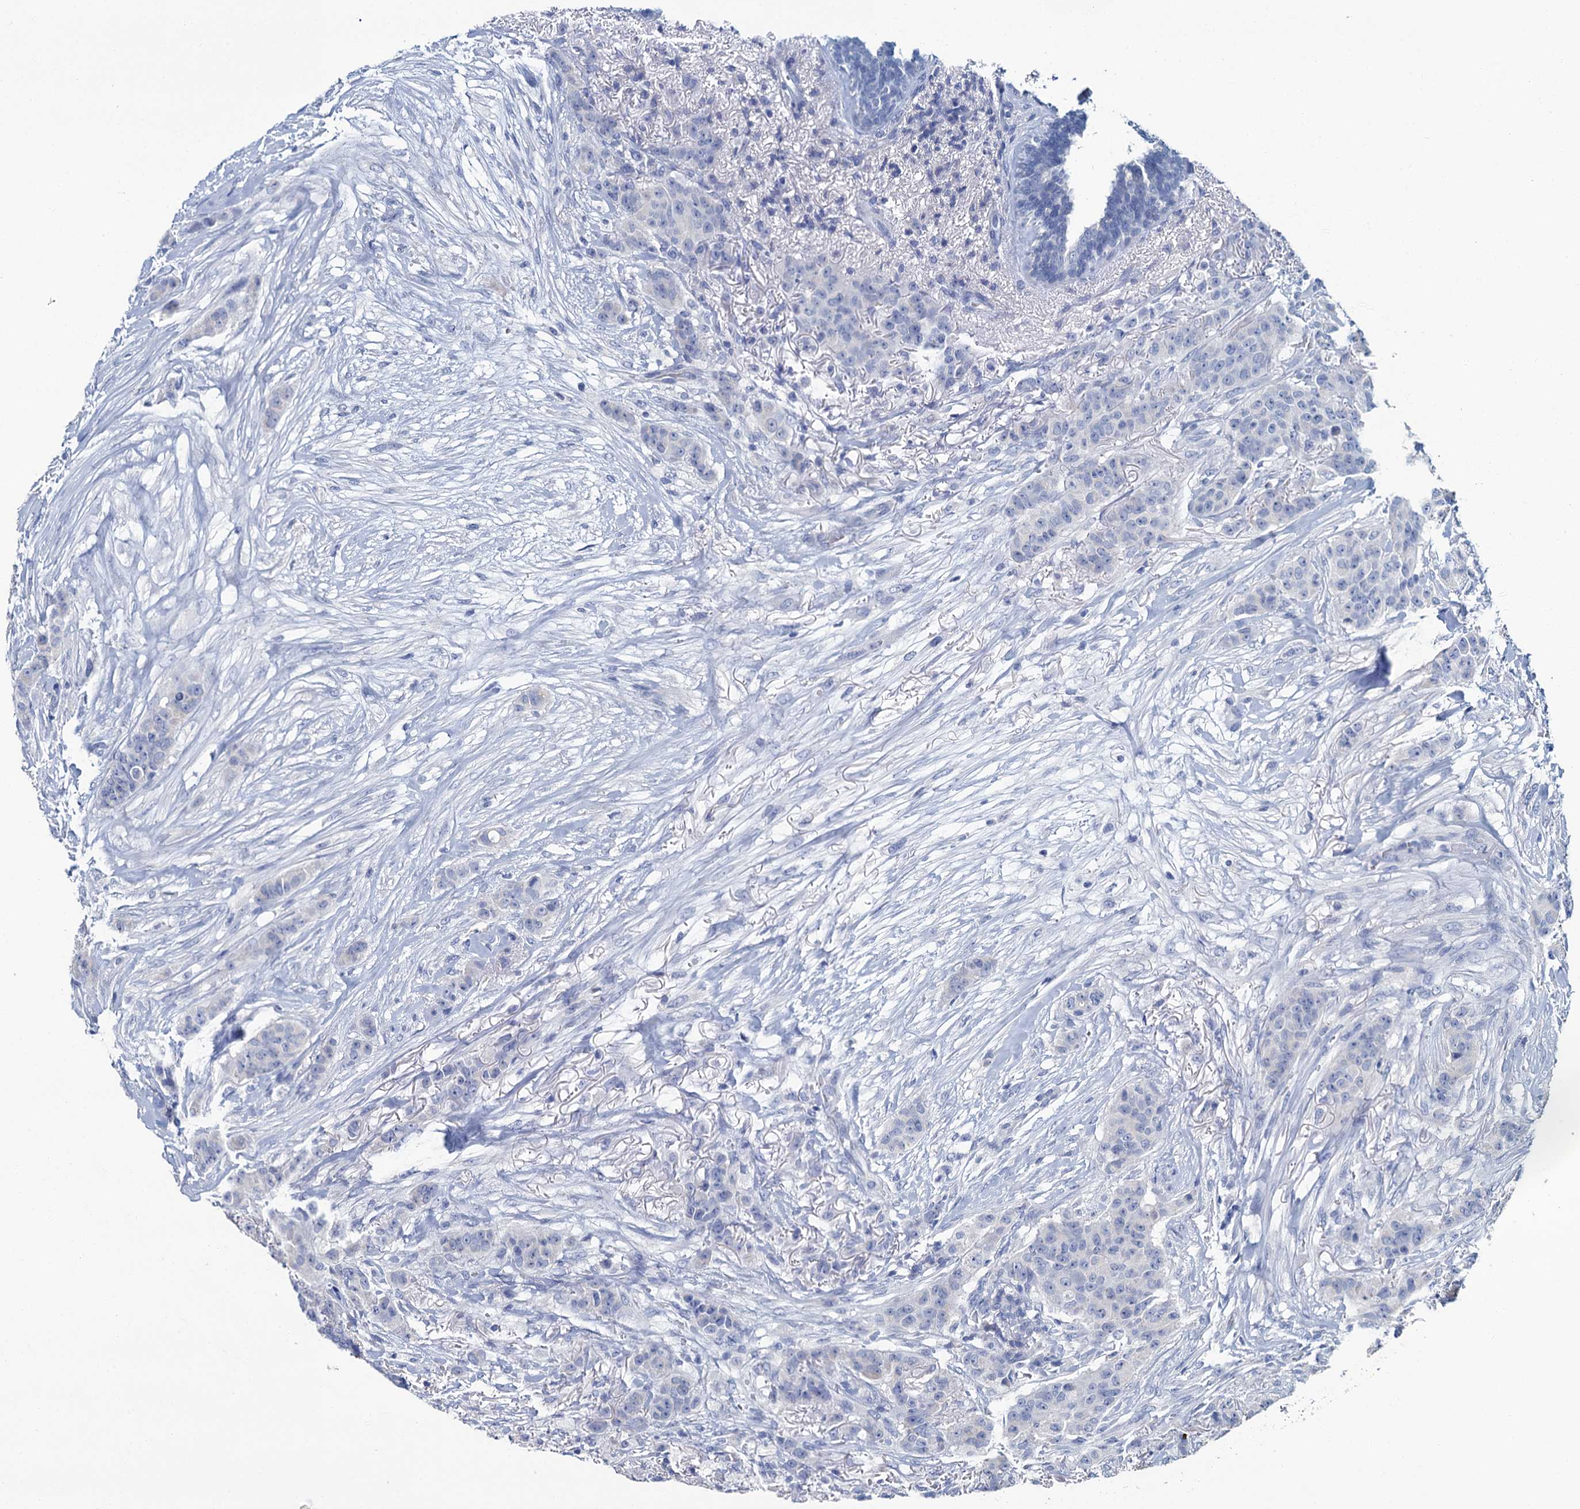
{"staining": {"intensity": "negative", "quantity": "none", "location": "none"}, "tissue": "breast cancer", "cell_type": "Tumor cells", "image_type": "cancer", "snomed": [{"axis": "morphology", "description": "Duct carcinoma"}, {"axis": "topography", "description": "Breast"}], "caption": "A high-resolution histopathology image shows IHC staining of breast intraductal carcinoma, which reveals no significant staining in tumor cells.", "gene": "SNCB", "patient": {"sex": "female", "age": 40}}